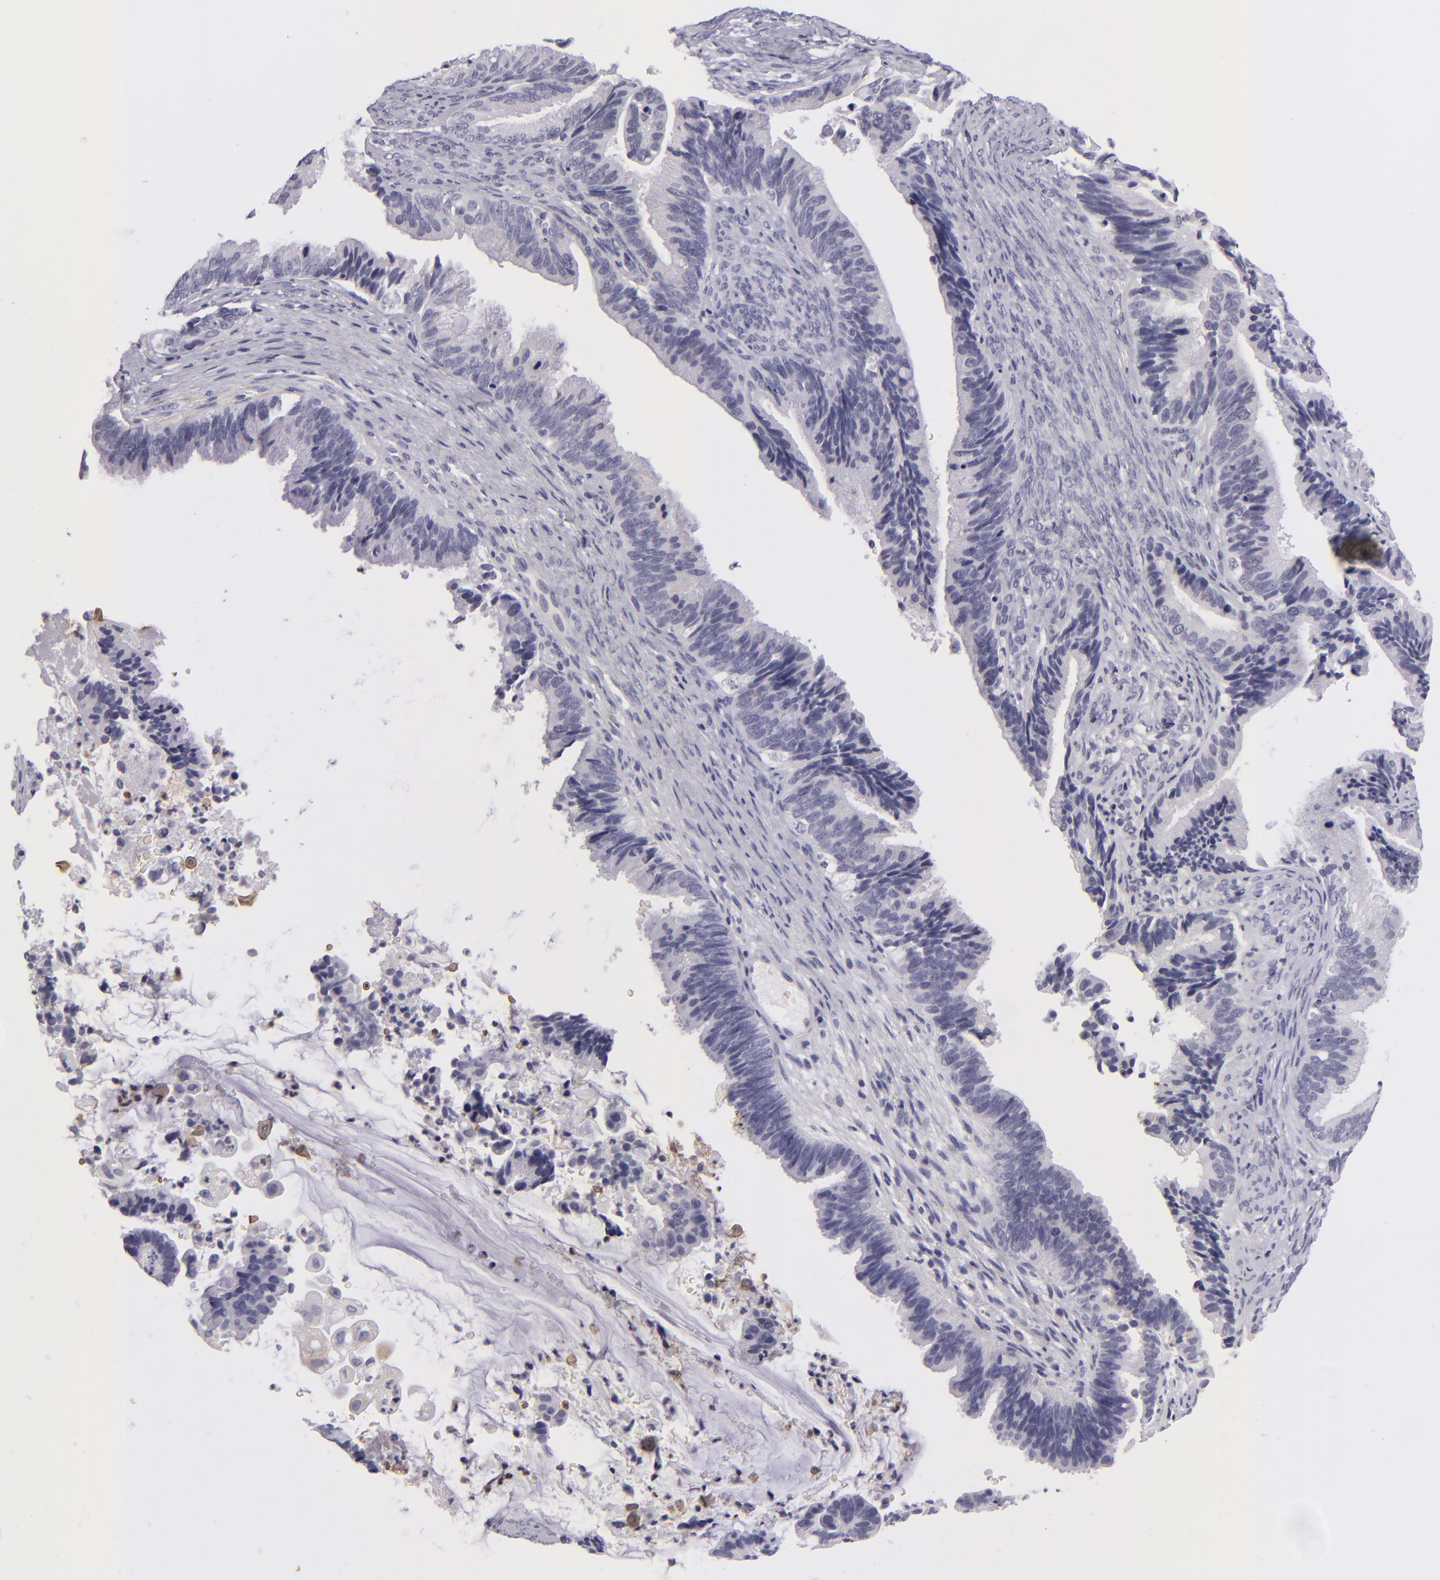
{"staining": {"intensity": "negative", "quantity": "none", "location": "none"}, "tissue": "cervical cancer", "cell_type": "Tumor cells", "image_type": "cancer", "snomed": [{"axis": "morphology", "description": "Adenocarcinoma, NOS"}, {"axis": "topography", "description": "Cervix"}], "caption": "Tumor cells are negative for brown protein staining in cervical cancer.", "gene": "TNNC1", "patient": {"sex": "female", "age": 47}}